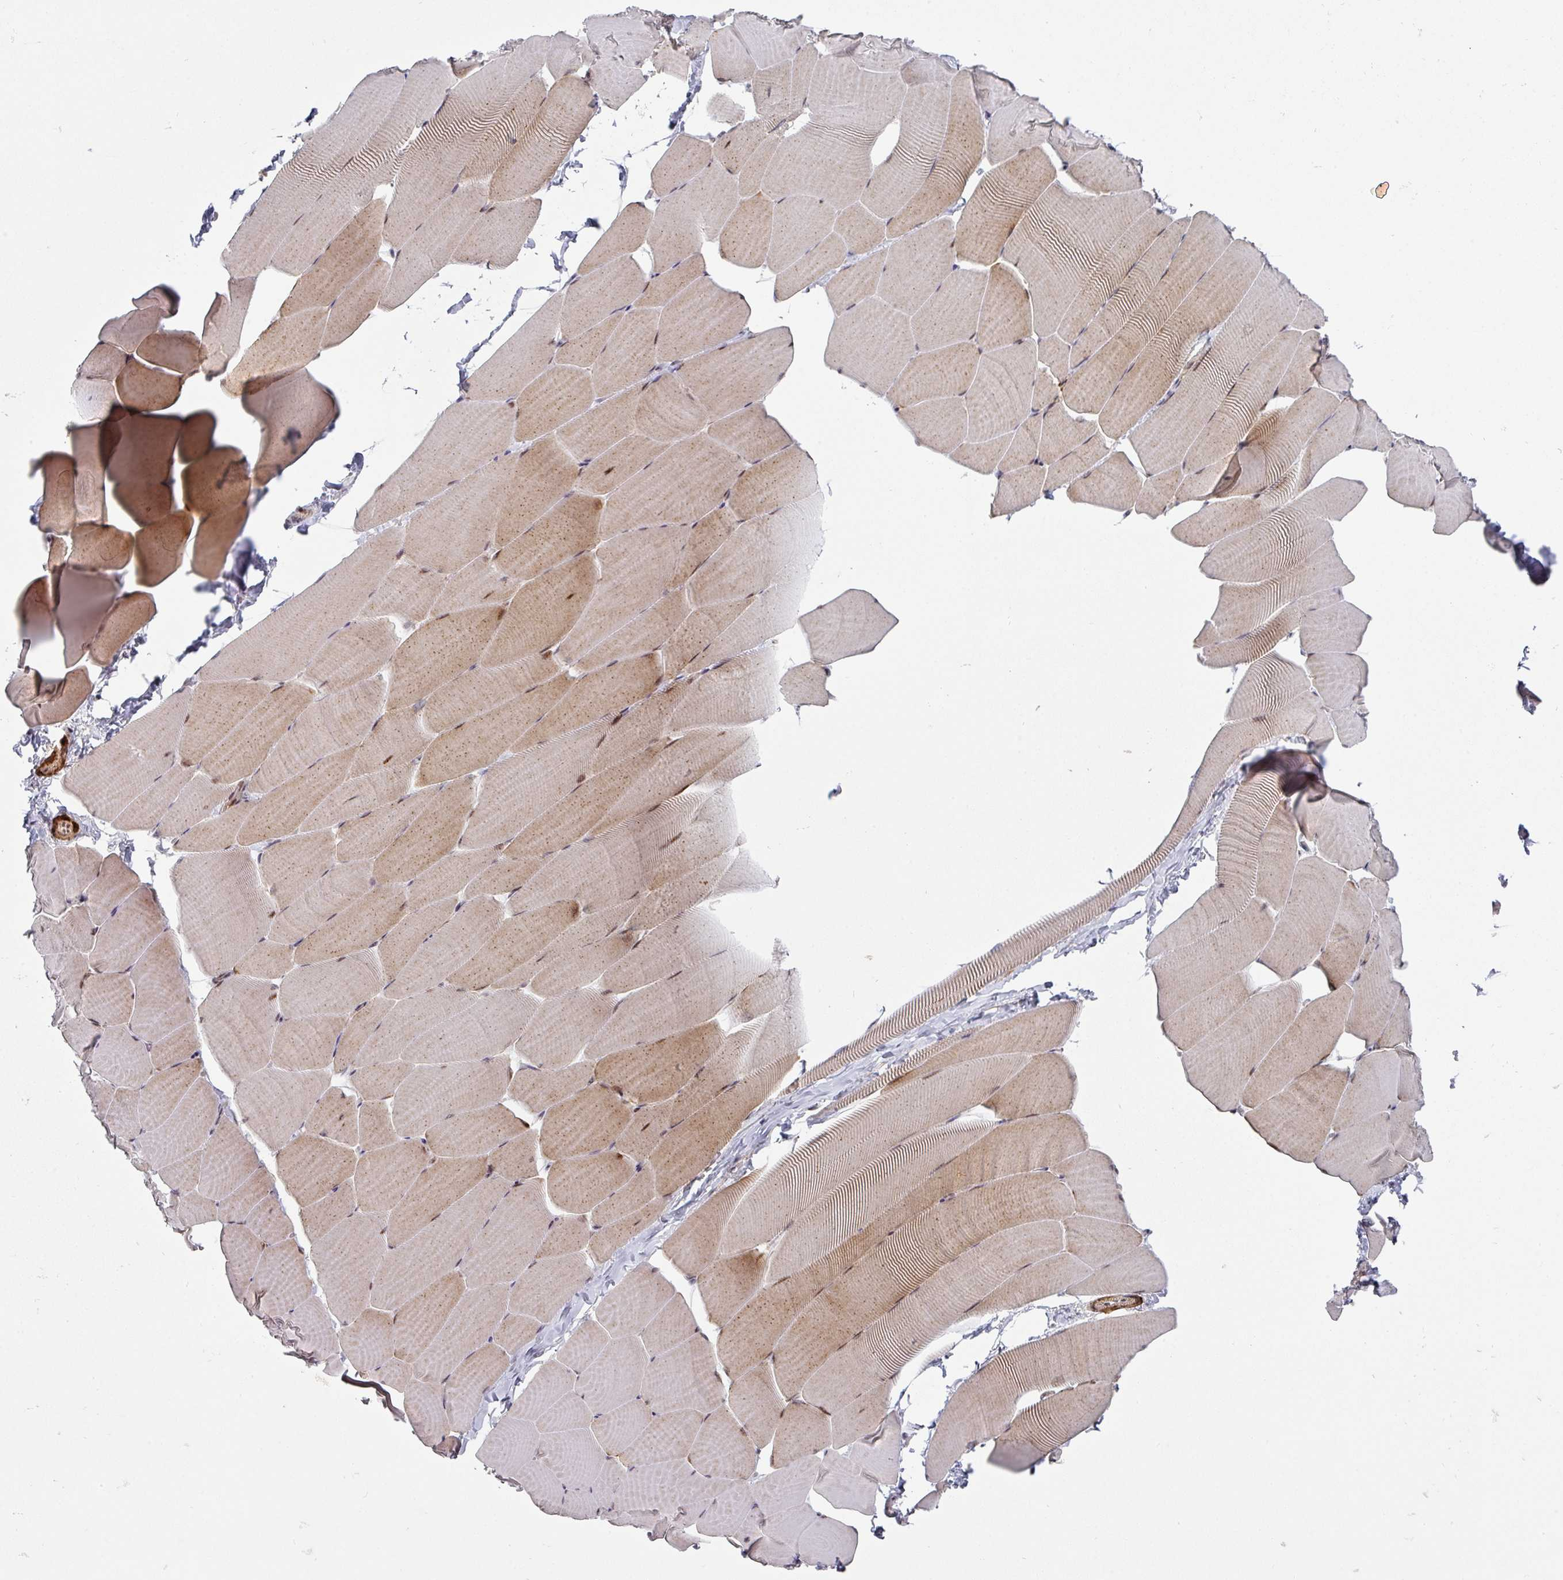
{"staining": {"intensity": "moderate", "quantity": "25%-75%", "location": "cytoplasmic/membranous,nuclear"}, "tissue": "skeletal muscle", "cell_type": "Myocytes", "image_type": "normal", "snomed": [{"axis": "morphology", "description": "Normal tissue, NOS"}, {"axis": "topography", "description": "Skeletal muscle"}], "caption": "Immunohistochemical staining of benign skeletal muscle demonstrates 25%-75% levels of moderate cytoplasmic/membranous,nuclear protein expression in approximately 25%-75% of myocytes.", "gene": "TMCC1", "patient": {"sex": "male", "age": 25}}